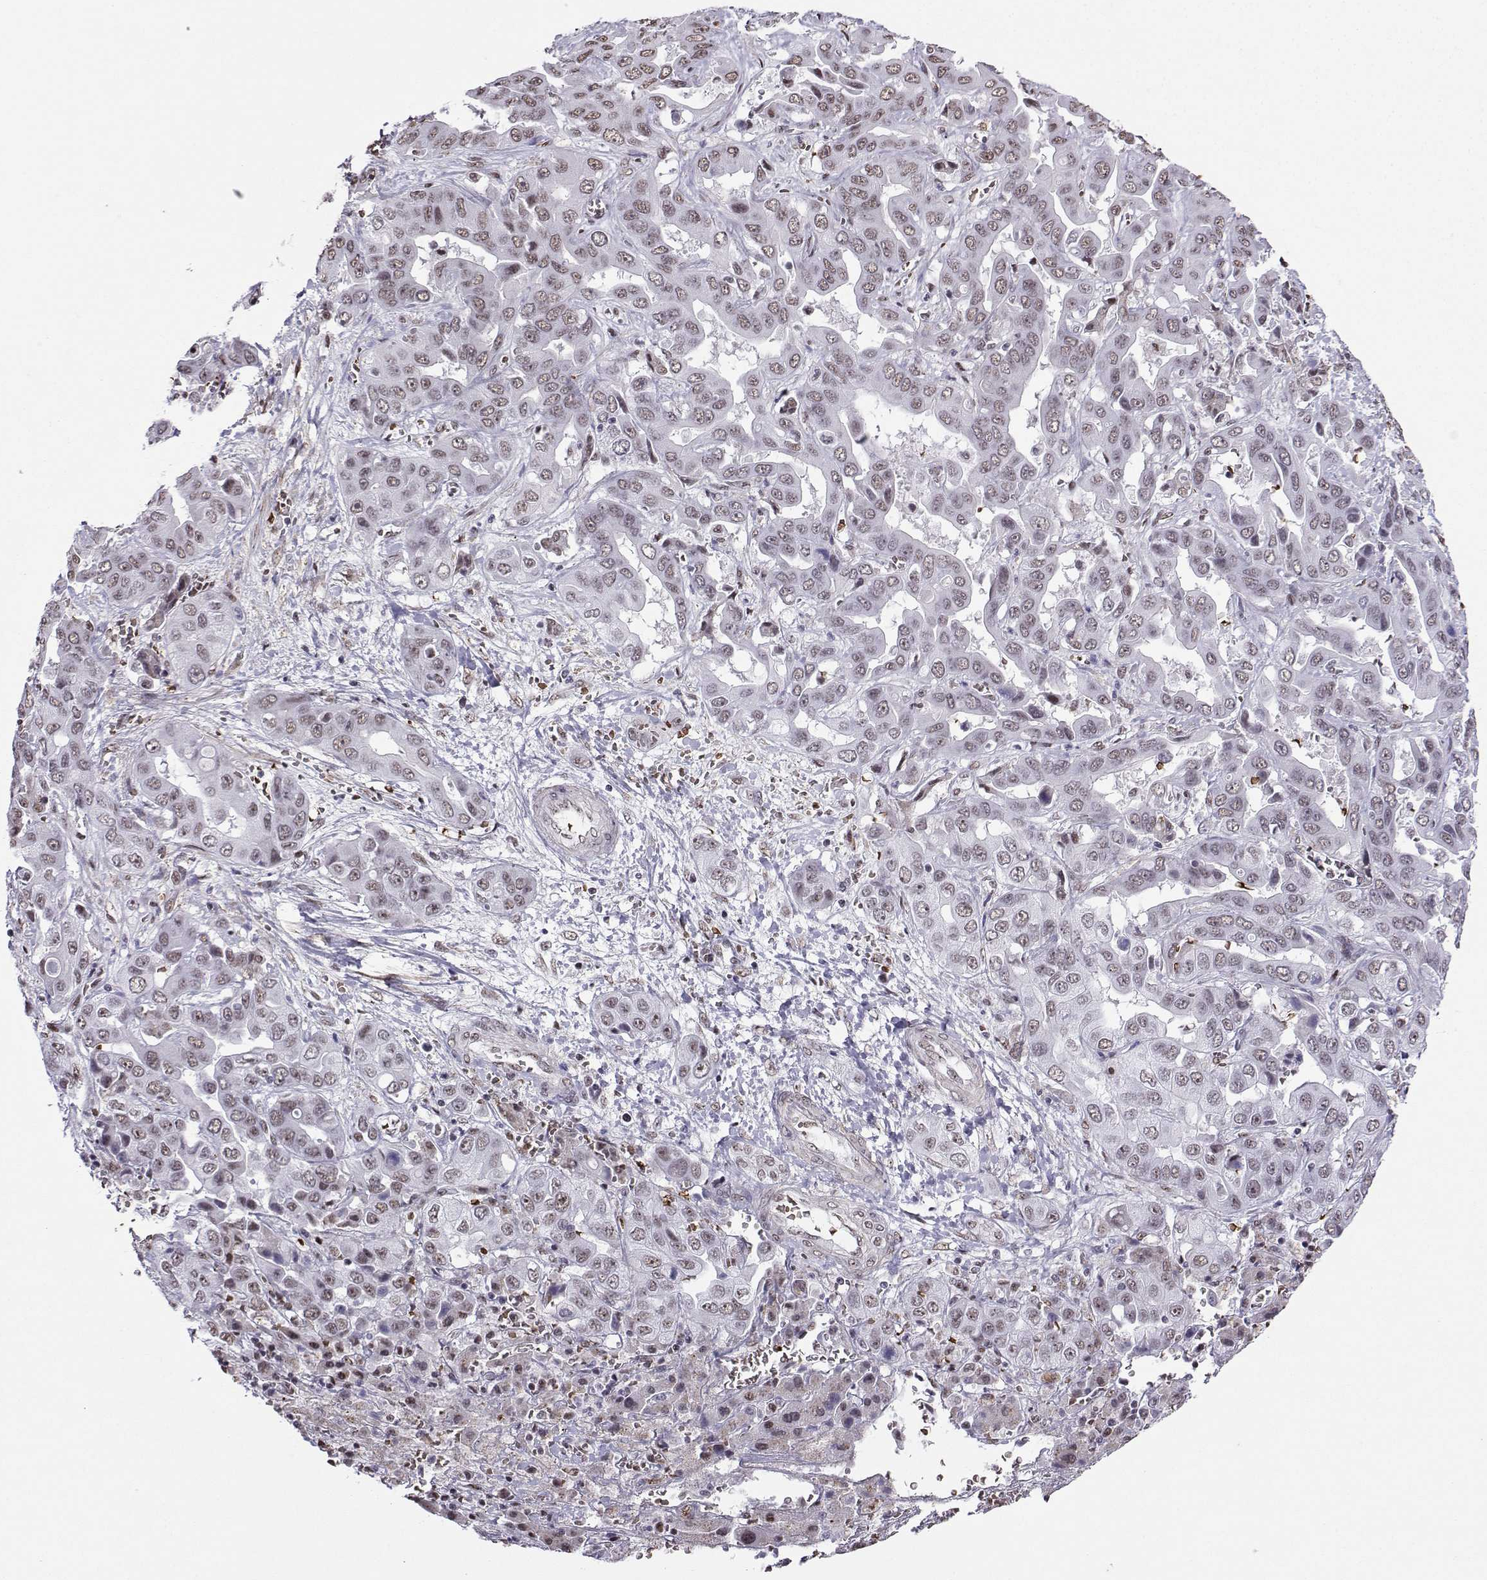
{"staining": {"intensity": "negative", "quantity": "none", "location": "none"}, "tissue": "liver cancer", "cell_type": "Tumor cells", "image_type": "cancer", "snomed": [{"axis": "morphology", "description": "Cholangiocarcinoma"}, {"axis": "topography", "description": "Liver"}], "caption": "Immunohistochemical staining of human liver cancer displays no significant positivity in tumor cells.", "gene": "CCNK", "patient": {"sex": "female", "age": 52}}